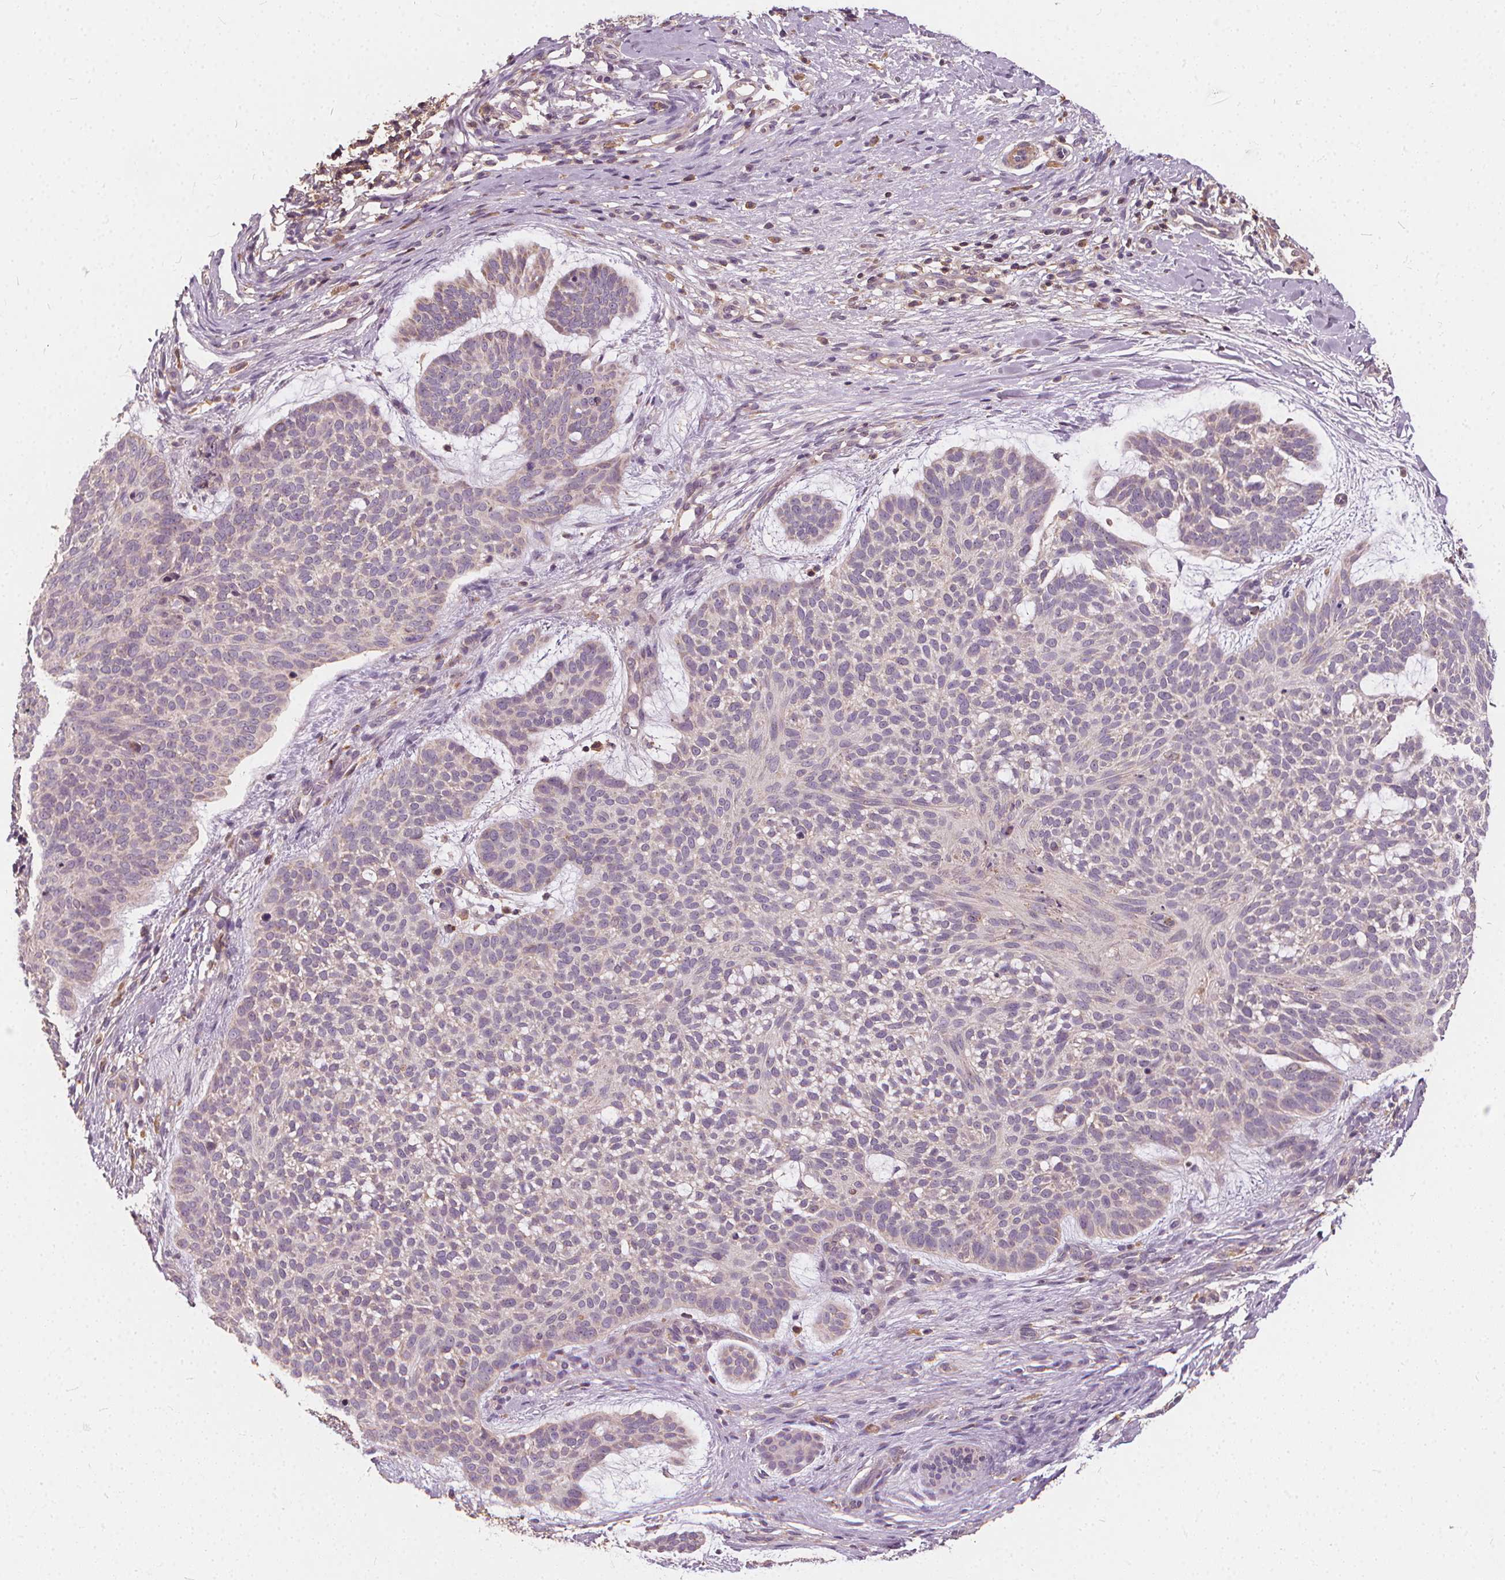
{"staining": {"intensity": "negative", "quantity": "none", "location": "none"}, "tissue": "skin cancer", "cell_type": "Tumor cells", "image_type": "cancer", "snomed": [{"axis": "morphology", "description": "Basal cell carcinoma"}, {"axis": "topography", "description": "Skin"}], "caption": "Tumor cells show no significant expression in basal cell carcinoma (skin).", "gene": "ORAI2", "patient": {"sex": "male", "age": 64}}